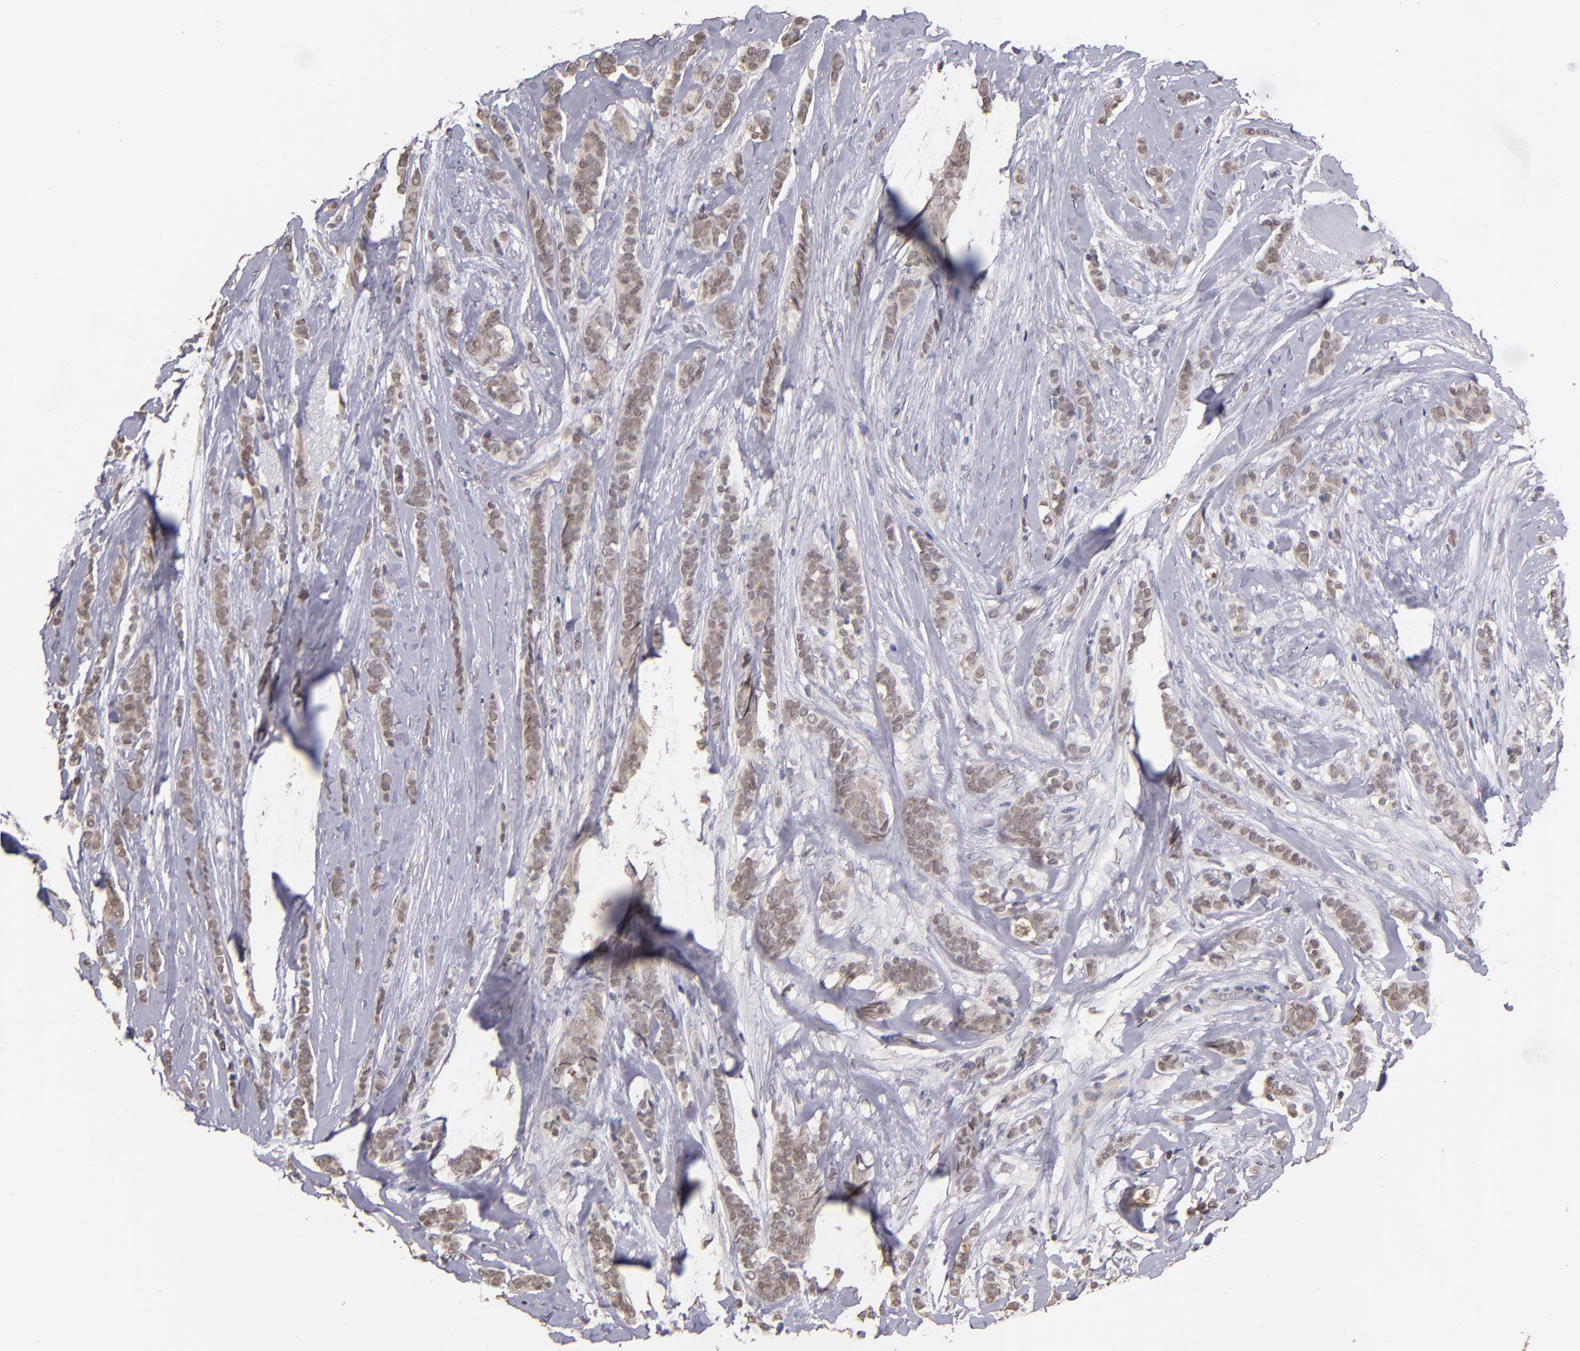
{"staining": {"intensity": "weak", "quantity": "25%-75%", "location": "cytoplasmic/membranous"}, "tissue": "breast cancer", "cell_type": "Tumor cells", "image_type": "cancer", "snomed": [{"axis": "morphology", "description": "Lobular carcinoma"}, {"axis": "topography", "description": "Breast"}], "caption": "Weak cytoplasmic/membranous protein positivity is seen in about 25%-75% of tumor cells in breast cancer (lobular carcinoma). Nuclei are stained in blue.", "gene": "PSMD10", "patient": {"sex": "female", "age": 56}}